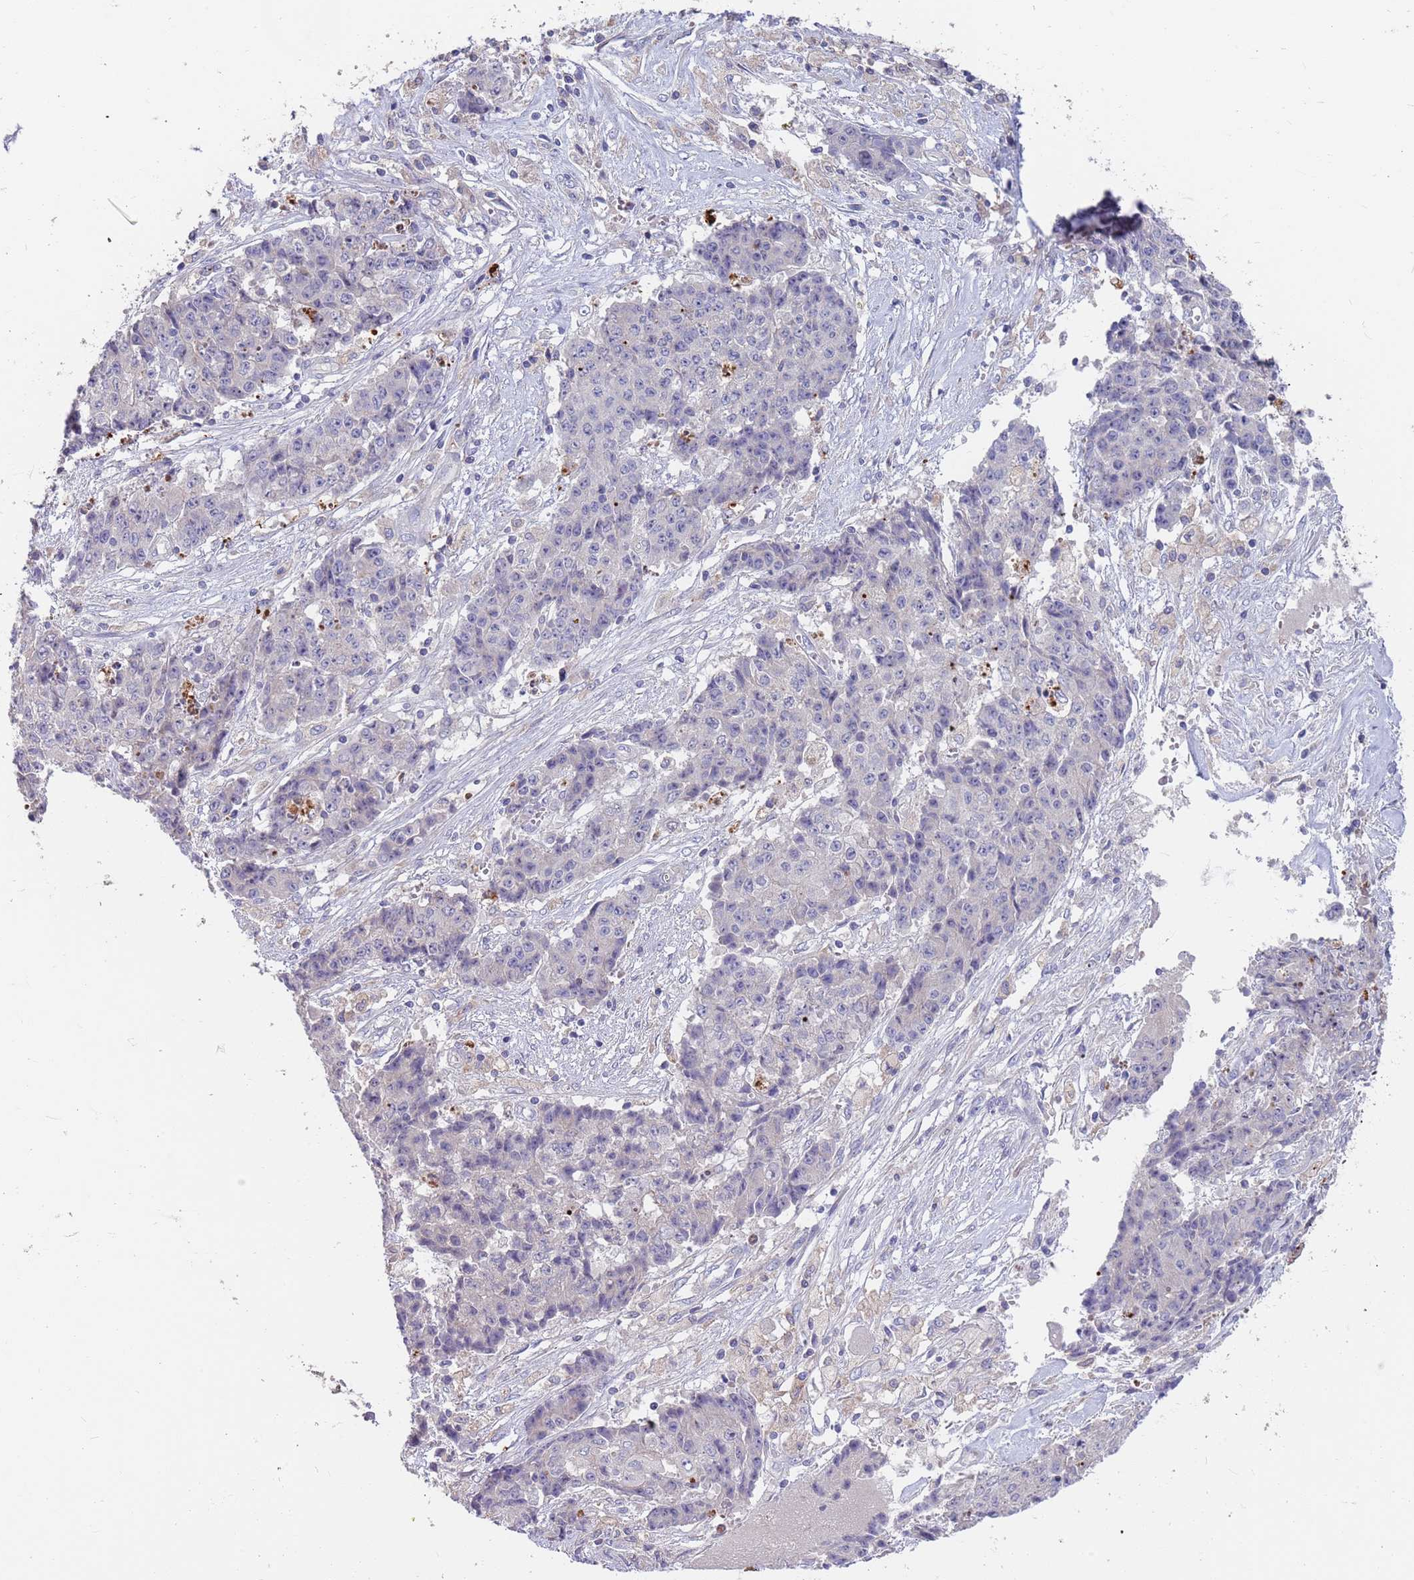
{"staining": {"intensity": "negative", "quantity": "none", "location": "none"}, "tissue": "ovarian cancer", "cell_type": "Tumor cells", "image_type": "cancer", "snomed": [{"axis": "morphology", "description": "Carcinoma, endometroid"}, {"axis": "topography", "description": "Ovary"}], "caption": "There is no significant expression in tumor cells of ovarian endometroid carcinoma.", "gene": "BORCS5", "patient": {"sex": "female", "age": 42}}